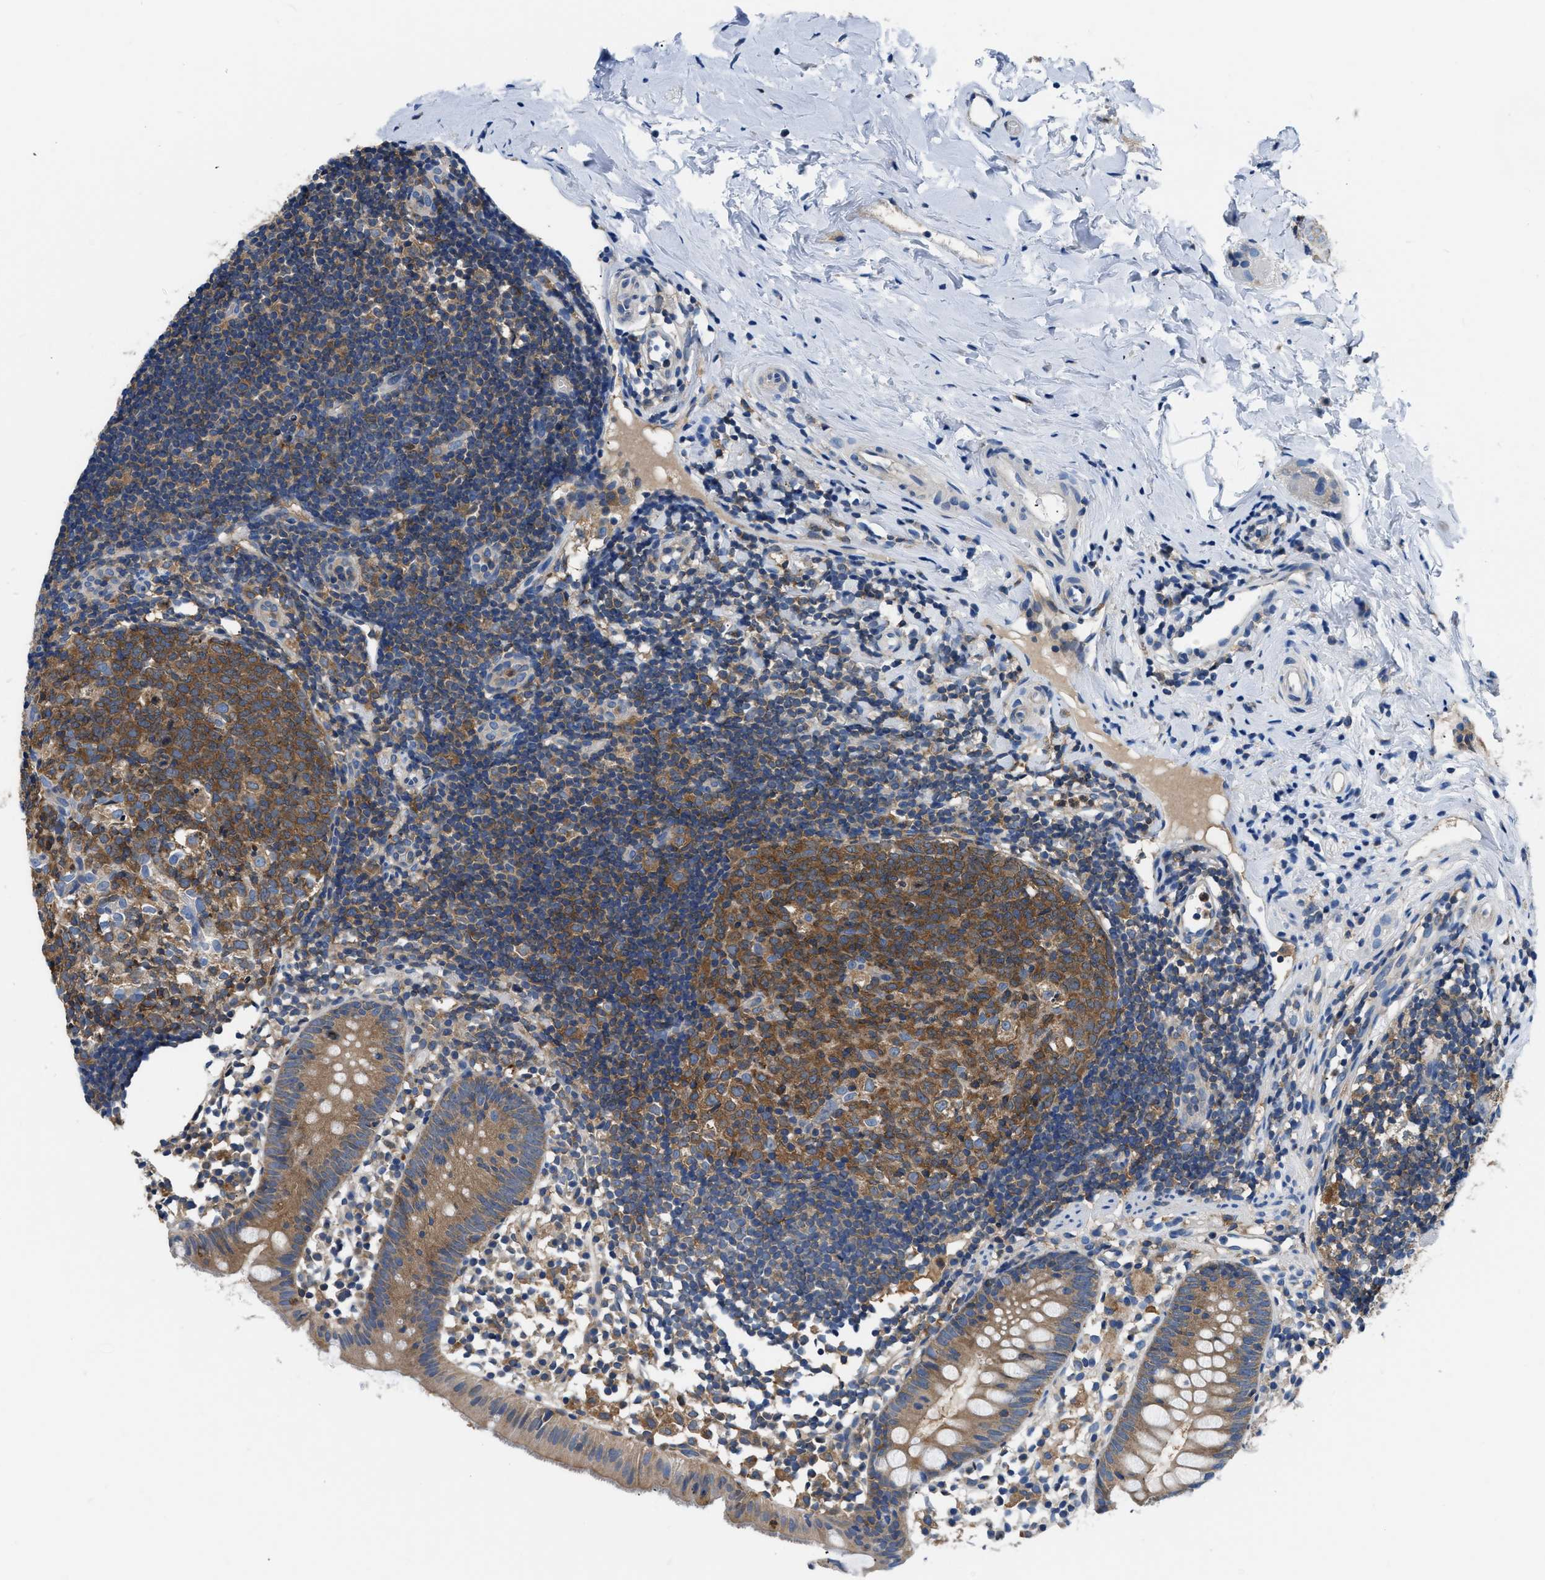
{"staining": {"intensity": "moderate", "quantity": ">75%", "location": "cytoplasmic/membranous"}, "tissue": "appendix", "cell_type": "Glandular cells", "image_type": "normal", "snomed": [{"axis": "morphology", "description": "Normal tissue, NOS"}, {"axis": "topography", "description": "Appendix"}], "caption": "High-magnification brightfield microscopy of benign appendix stained with DAB (brown) and counterstained with hematoxylin (blue). glandular cells exhibit moderate cytoplasmic/membranous staining is present in approximately>75% of cells. (DAB (3,3'-diaminobenzidine) IHC with brightfield microscopy, high magnification).", "gene": "PKM", "patient": {"sex": "female", "age": 20}}